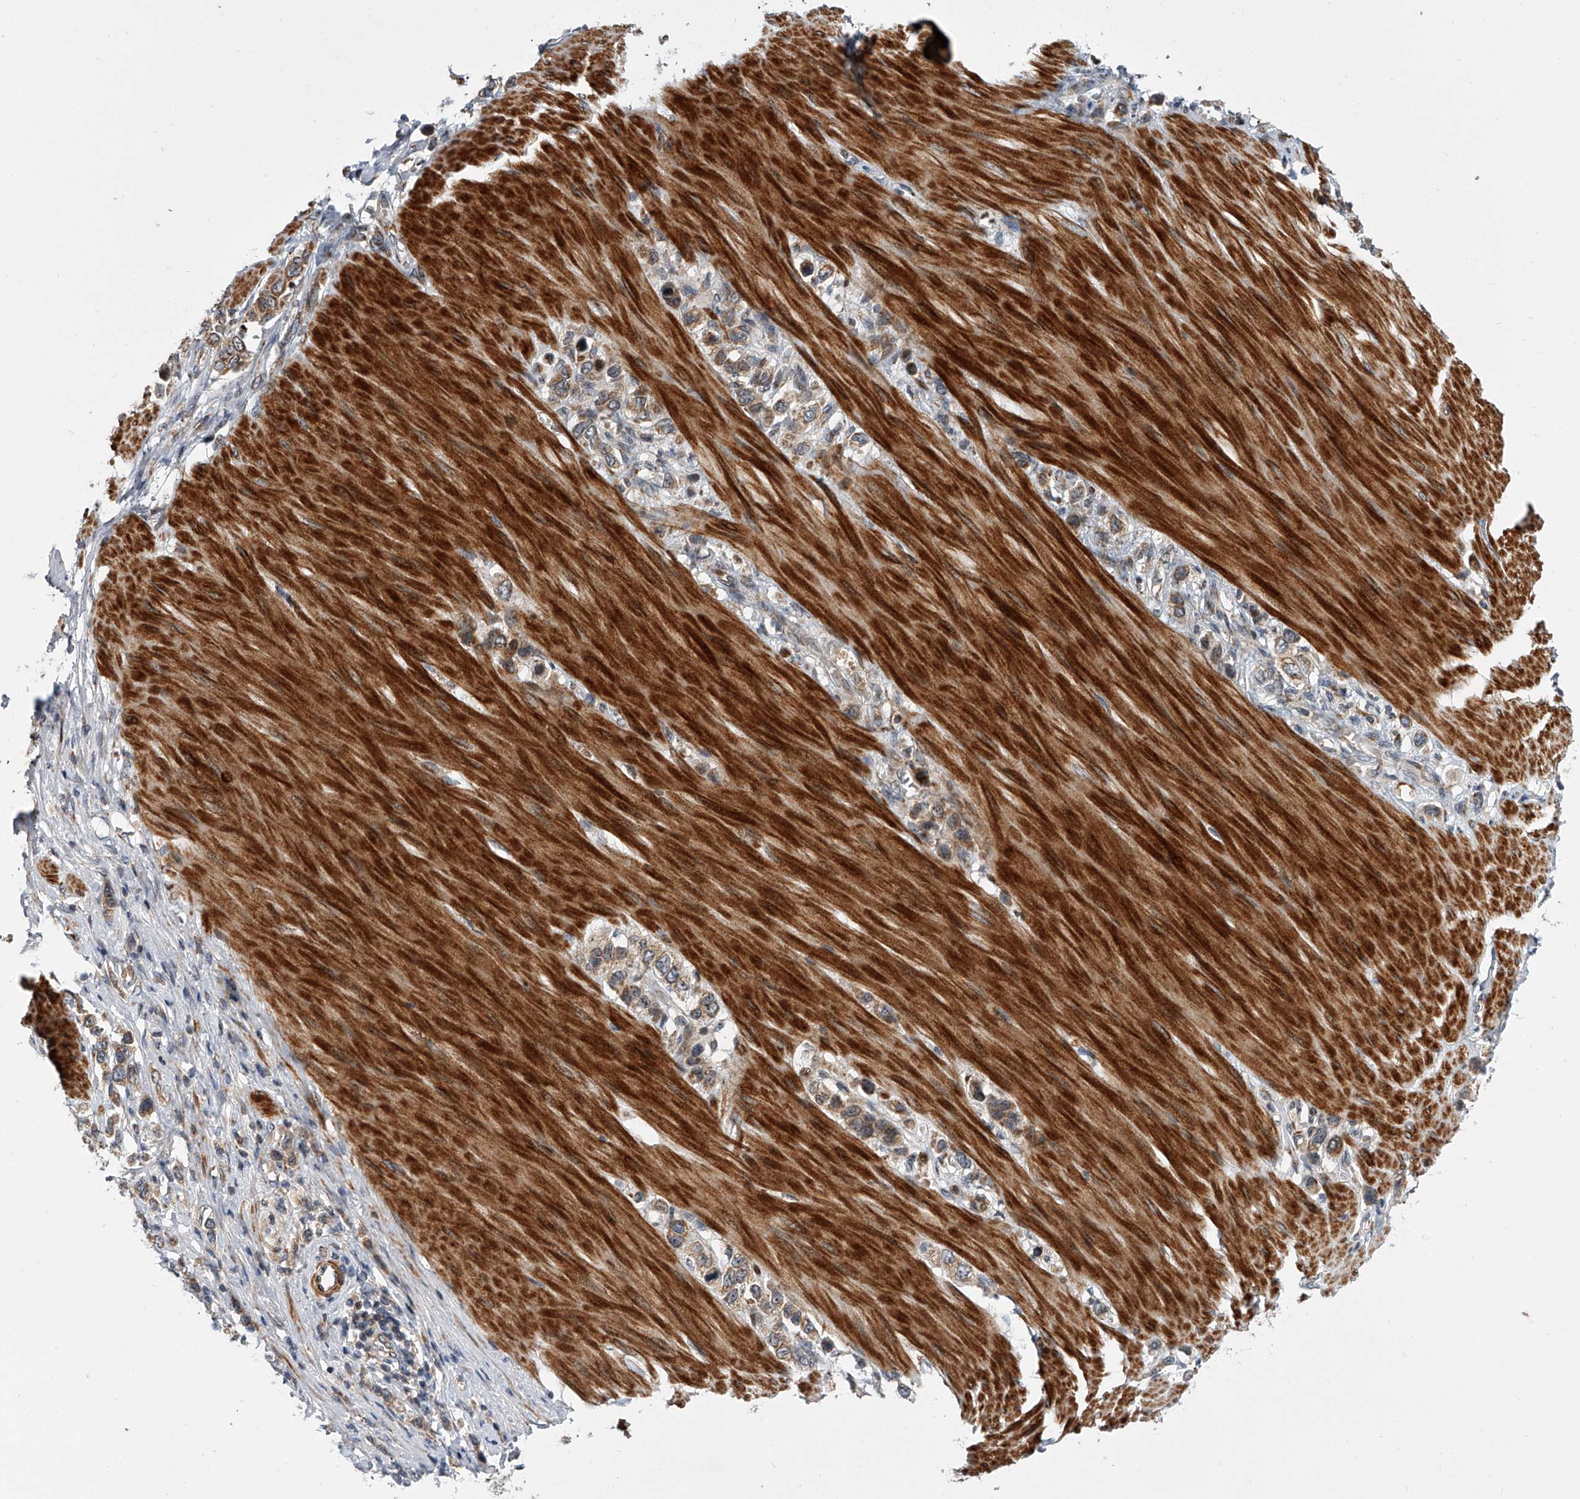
{"staining": {"intensity": "moderate", "quantity": ">75%", "location": "cytoplasmic/membranous"}, "tissue": "stomach cancer", "cell_type": "Tumor cells", "image_type": "cancer", "snomed": [{"axis": "morphology", "description": "Adenocarcinoma, NOS"}, {"axis": "topography", "description": "Stomach"}], "caption": "Stomach cancer (adenocarcinoma) was stained to show a protein in brown. There is medium levels of moderate cytoplasmic/membranous positivity in approximately >75% of tumor cells.", "gene": "DLGAP2", "patient": {"sex": "female", "age": 65}}